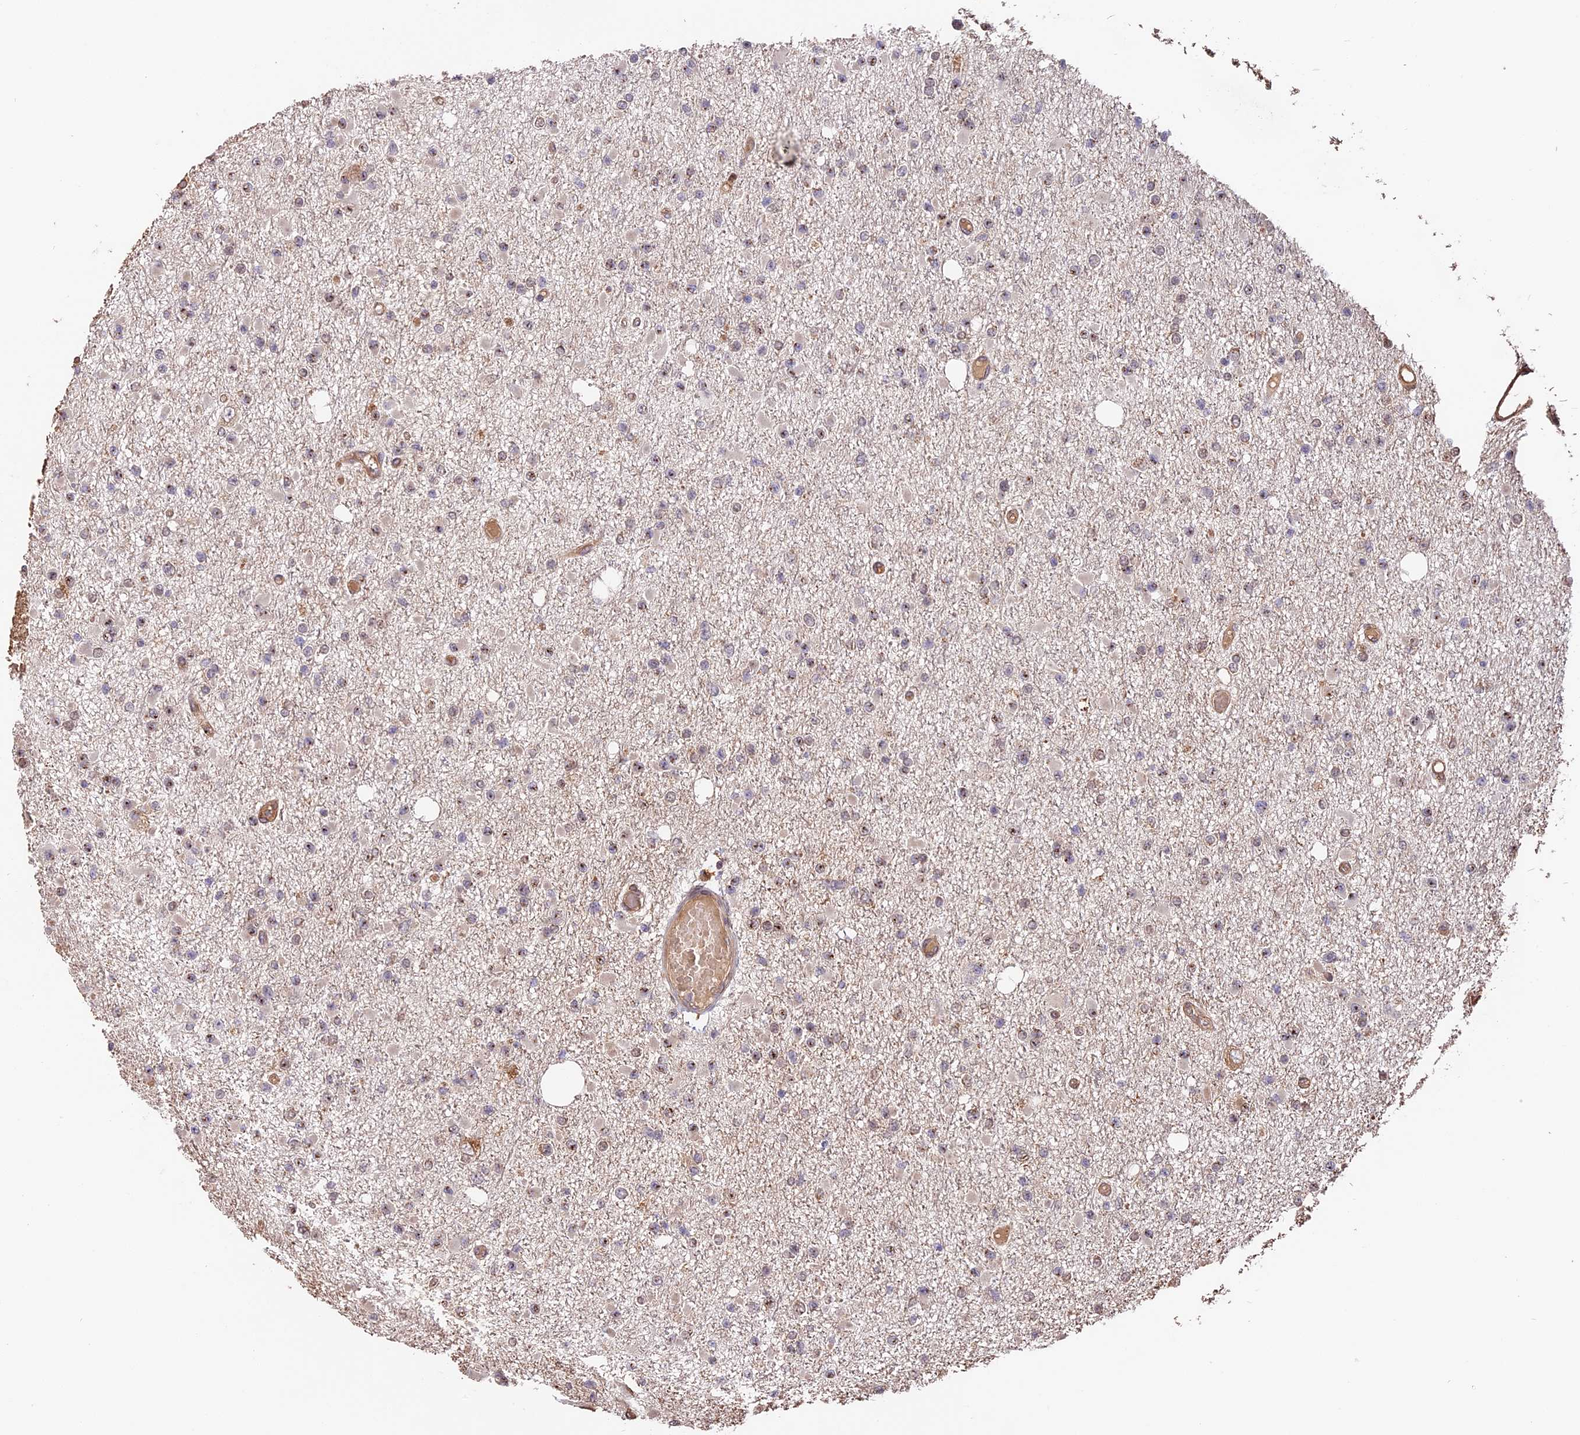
{"staining": {"intensity": "weak", "quantity": "<25%", "location": "nuclear"}, "tissue": "glioma", "cell_type": "Tumor cells", "image_type": "cancer", "snomed": [{"axis": "morphology", "description": "Glioma, malignant, Low grade"}, {"axis": "topography", "description": "Brain"}], "caption": "This photomicrograph is of glioma stained with immunohistochemistry (IHC) to label a protein in brown with the nuclei are counter-stained blue. There is no positivity in tumor cells. (DAB (3,3'-diaminobenzidine) IHC with hematoxylin counter stain).", "gene": "PPP1R37", "patient": {"sex": "female", "age": 22}}